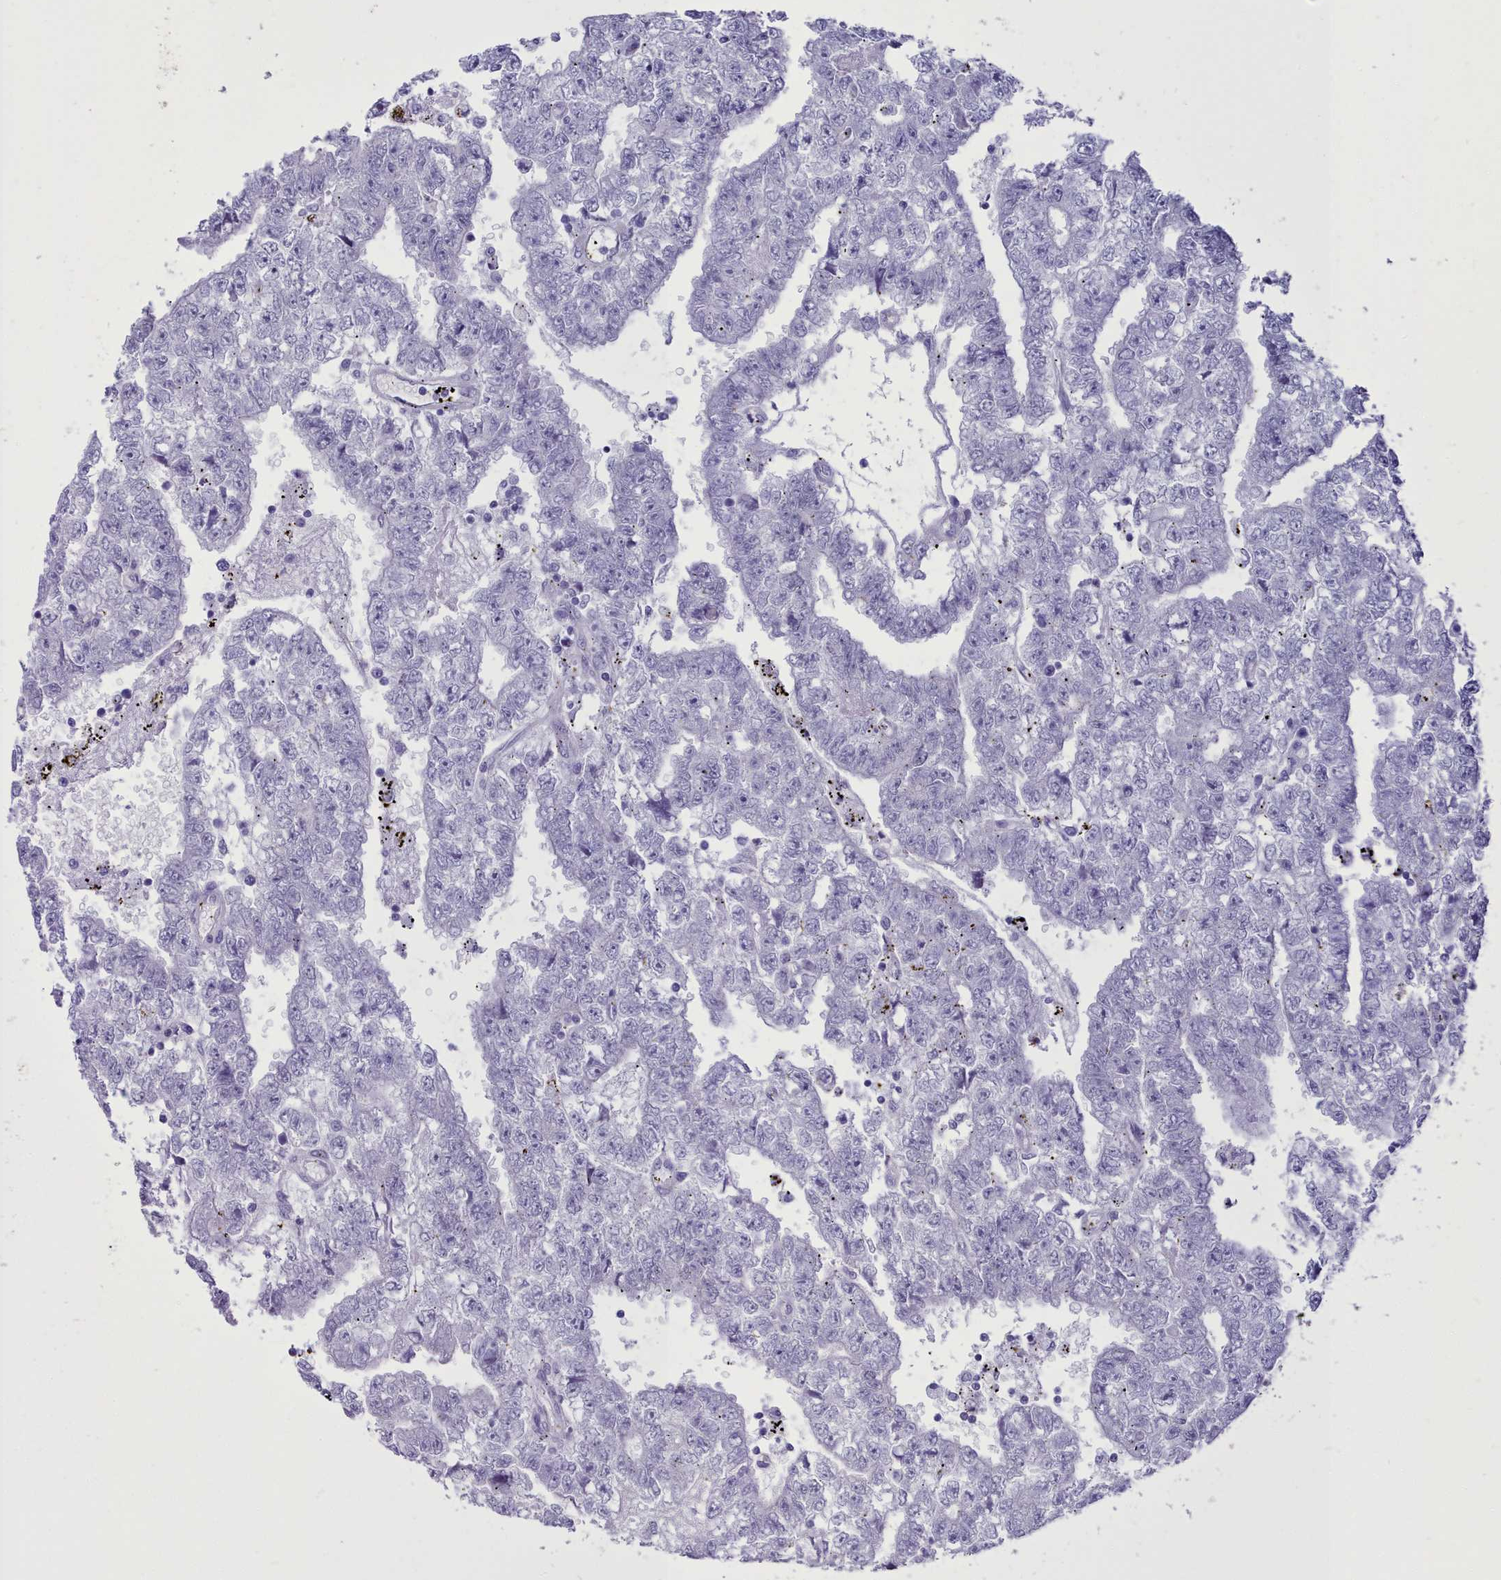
{"staining": {"intensity": "negative", "quantity": "none", "location": "none"}, "tissue": "testis cancer", "cell_type": "Tumor cells", "image_type": "cancer", "snomed": [{"axis": "morphology", "description": "Carcinoma, Embryonal, NOS"}, {"axis": "topography", "description": "Testis"}], "caption": "Human testis cancer stained for a protein using immunohistochemistry demonstrates no positivity in tumor cells.", "gene": "TMEM253", "patient": {"sex": "male", "age": 25}}